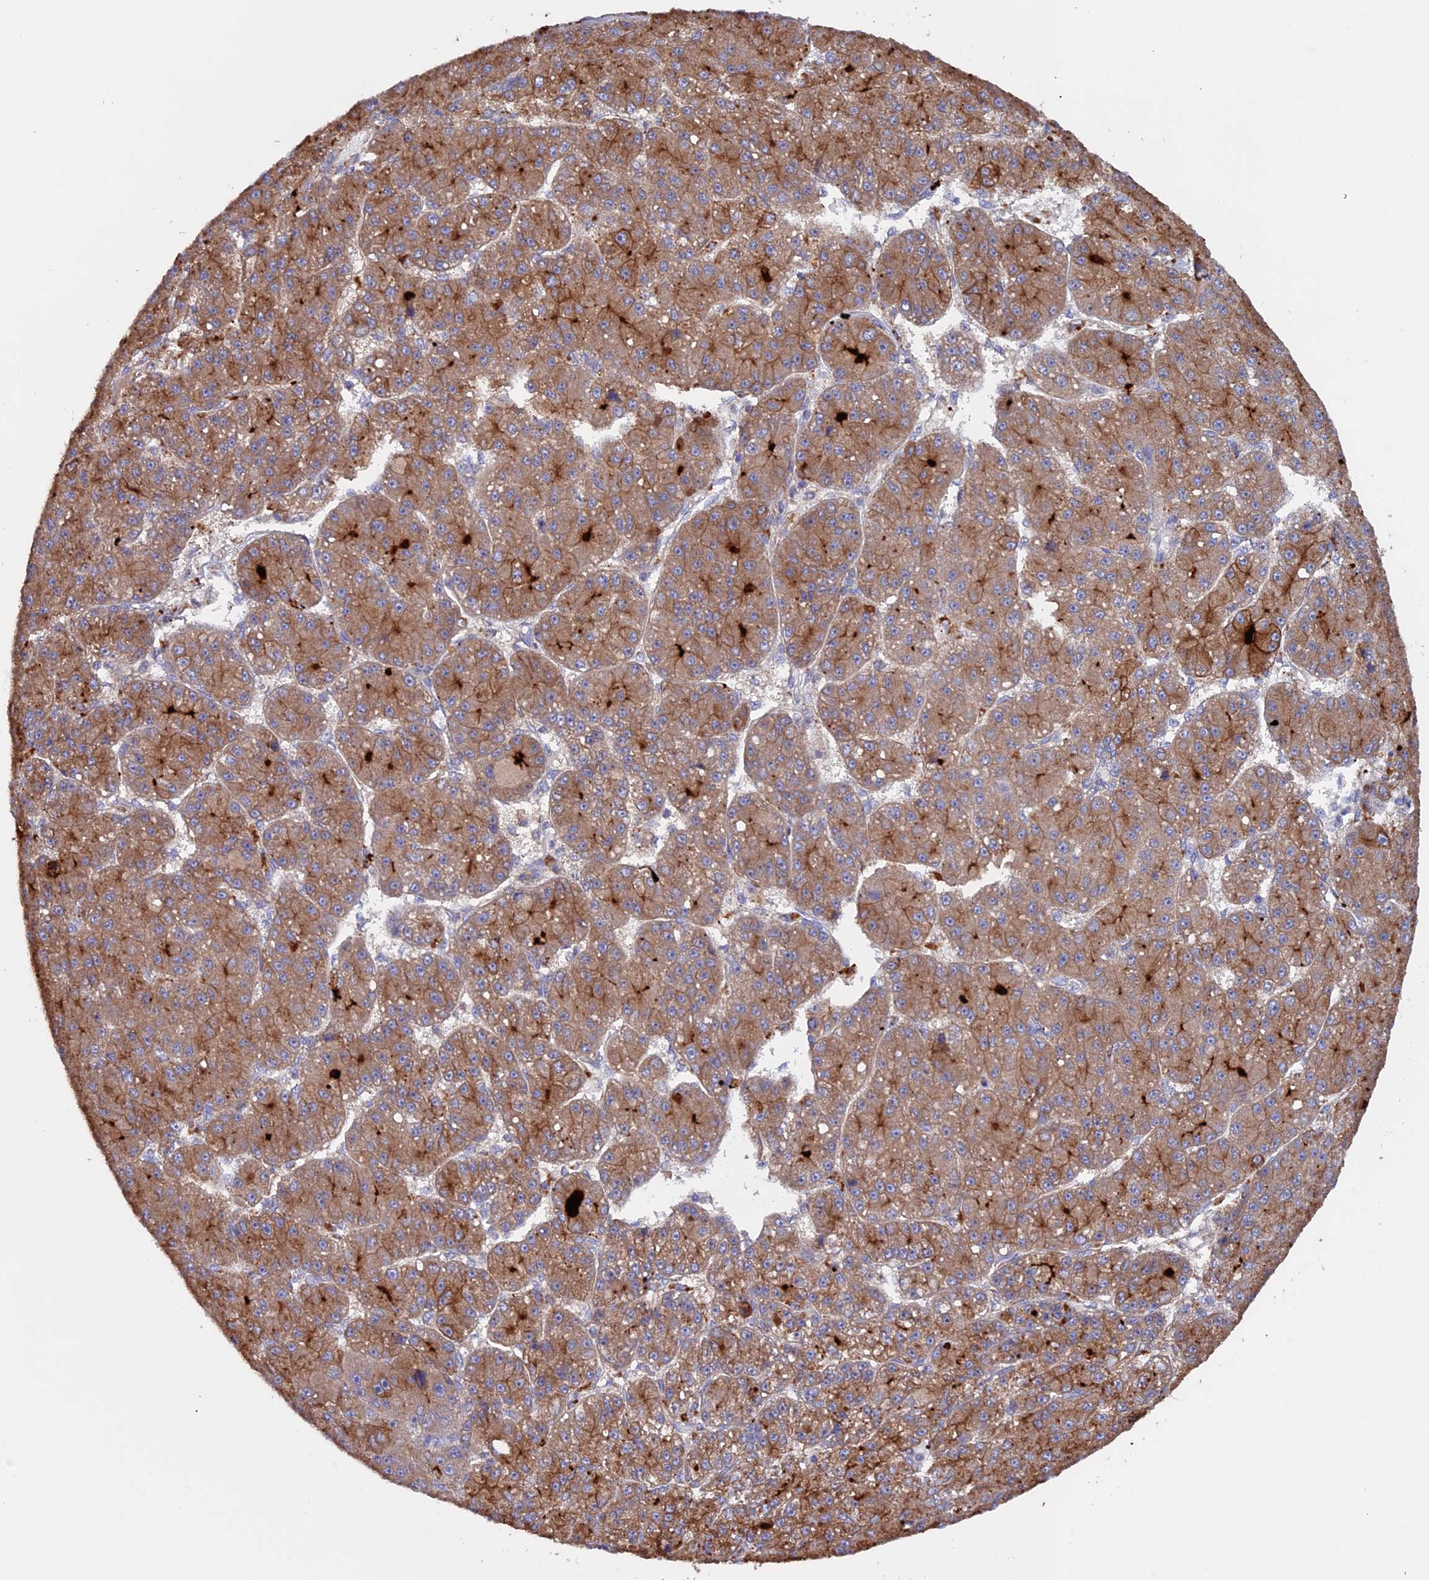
{"staining": {"intensity": "moderate", "quantity": ">75%", "location": "cytoplasmic/membranous"}, "tissue": "liver cancer", "cell_type": "Tumor cells", "image_type": "cancer", "snomed": [{"axis": "morphology", "description": "Carcinoma, Hepatocellular, NOS"}, {"axis": "topography", "description": "Liver"}], "caption": "The image reveals staining of liver cancer (hepatocellular carcinoma), revealing moderate cytoplasmic/membranous protein staining (brown color) within tumor cells.", "gene": "PTPN9", "patient": {"sex": "male", "age": 67}}